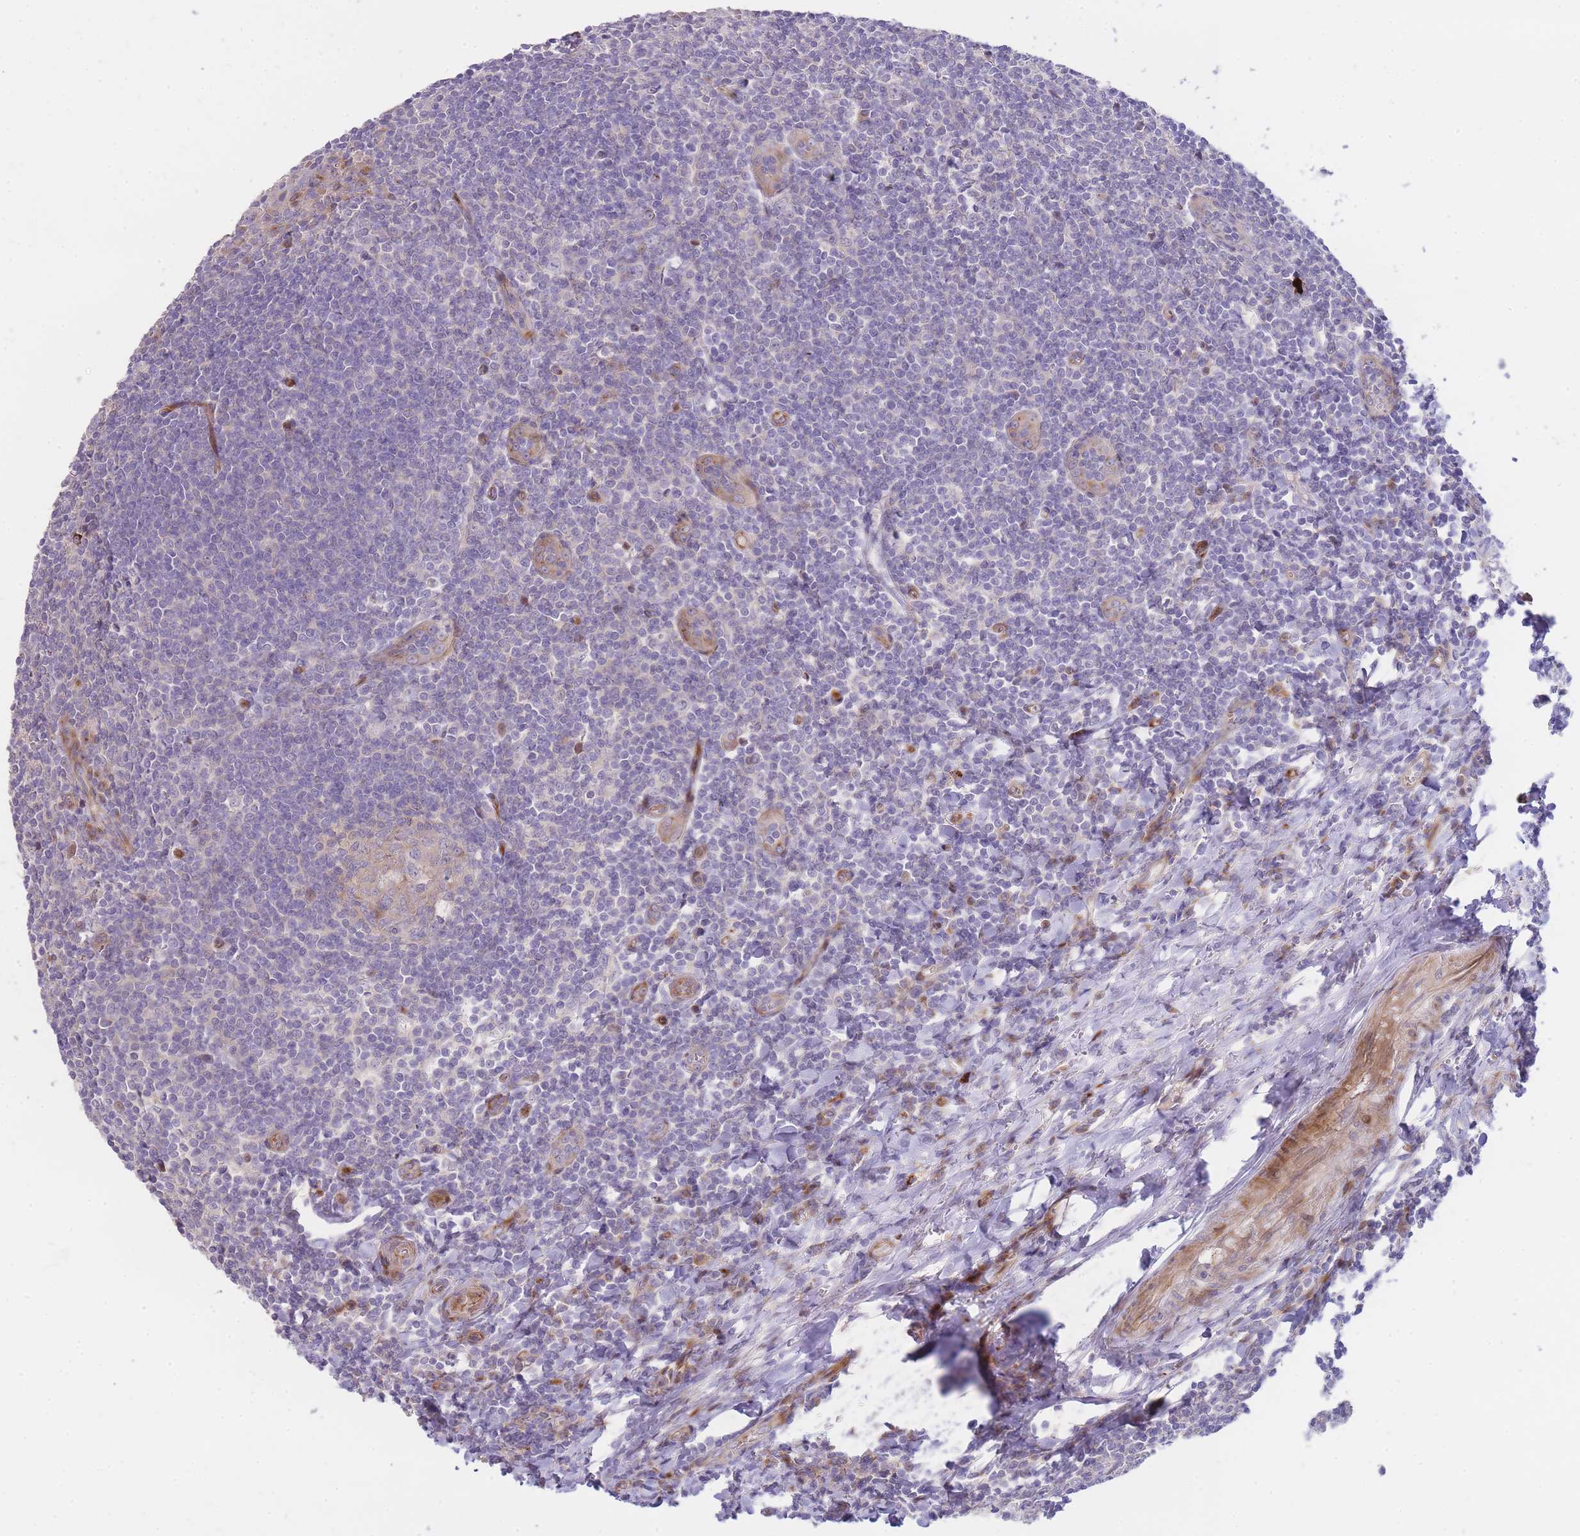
{"staining": {"intensity": "negative", "quantity": "none", "location": "none"}, "tissue": "tonsil", "cell_type": "Germinal center cells", "image_type": "normal", "snomed": [{"axis": "morphology", "description": "Normal tissue, NOS"}, {"axis": "topography", "description": "Tonsil"}], "caption": "Immunohistochemistry micrograph of benign tonsil: tonsil stained with DAB shows no significant protein positivity in germinal center cells. (DAB (3,3'-diaminobenzidine) immunohistochemistry visualized using brightfield microscopy, high magnification).", "gene": "ATP5MC2", "patient": {"sex": "male", "age": 27}}